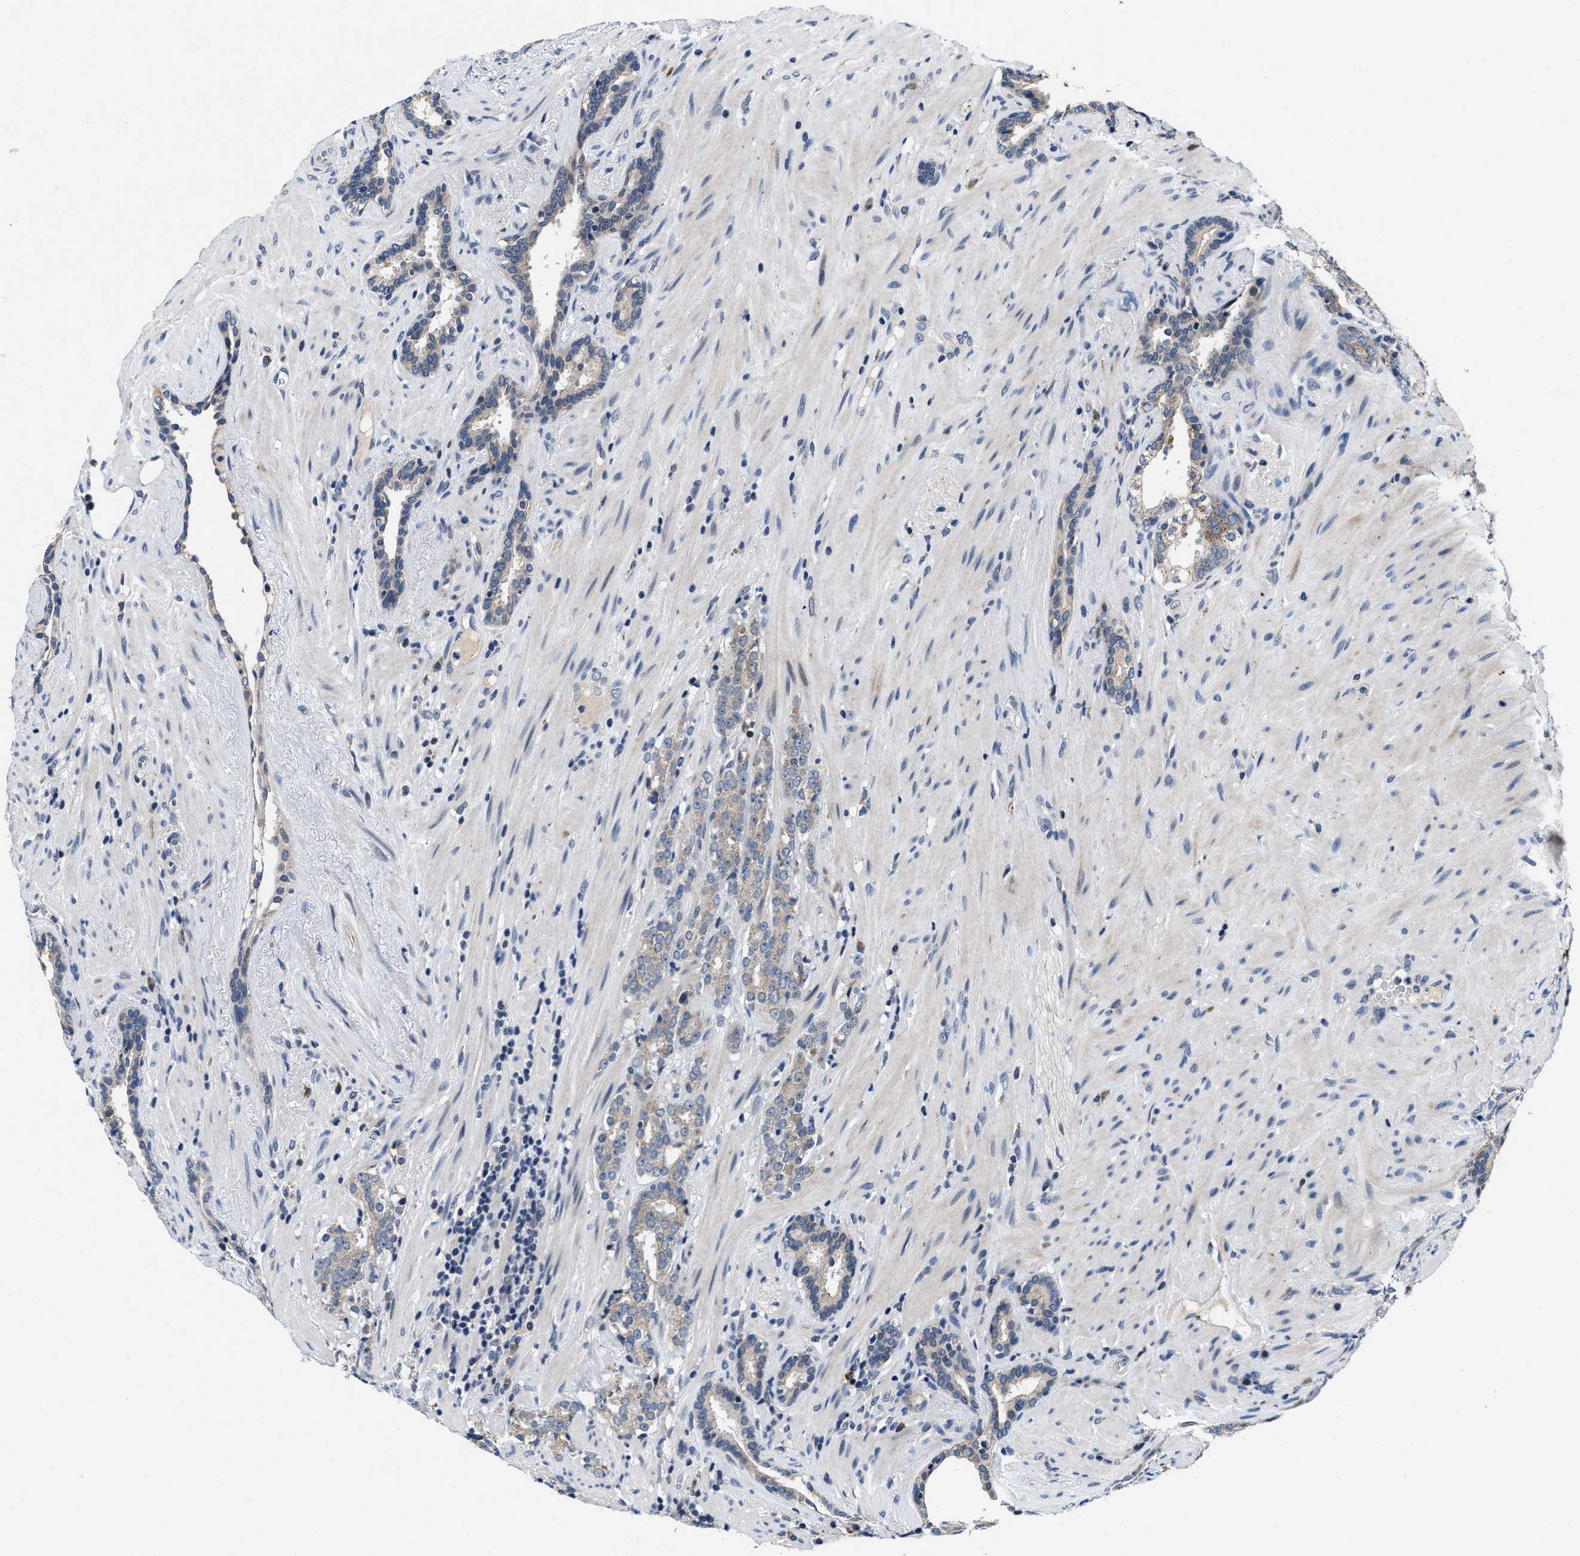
{"staining": {"intensity": "weak", "quantity": "25%-75%", "location": "cytoplasmic/membranous"}, "tissue": "prostate cancer", "cell_type": "Tumor cells", "image_type": "cancer", "snomed": [{"axis": "morphology", "description": "Adenocarcinoma, High grade"}, {"axis": "topography", "description": "Prostate"}], "caption": "Prostate high-grade adenocarcinoma stained with a brown dye exhibits weak cytoplasmic/membranous positive staining in about 25%-75% of tumor cells.", "gene": "TMEM53", "patient": {"sex": "male", "age": 71}}